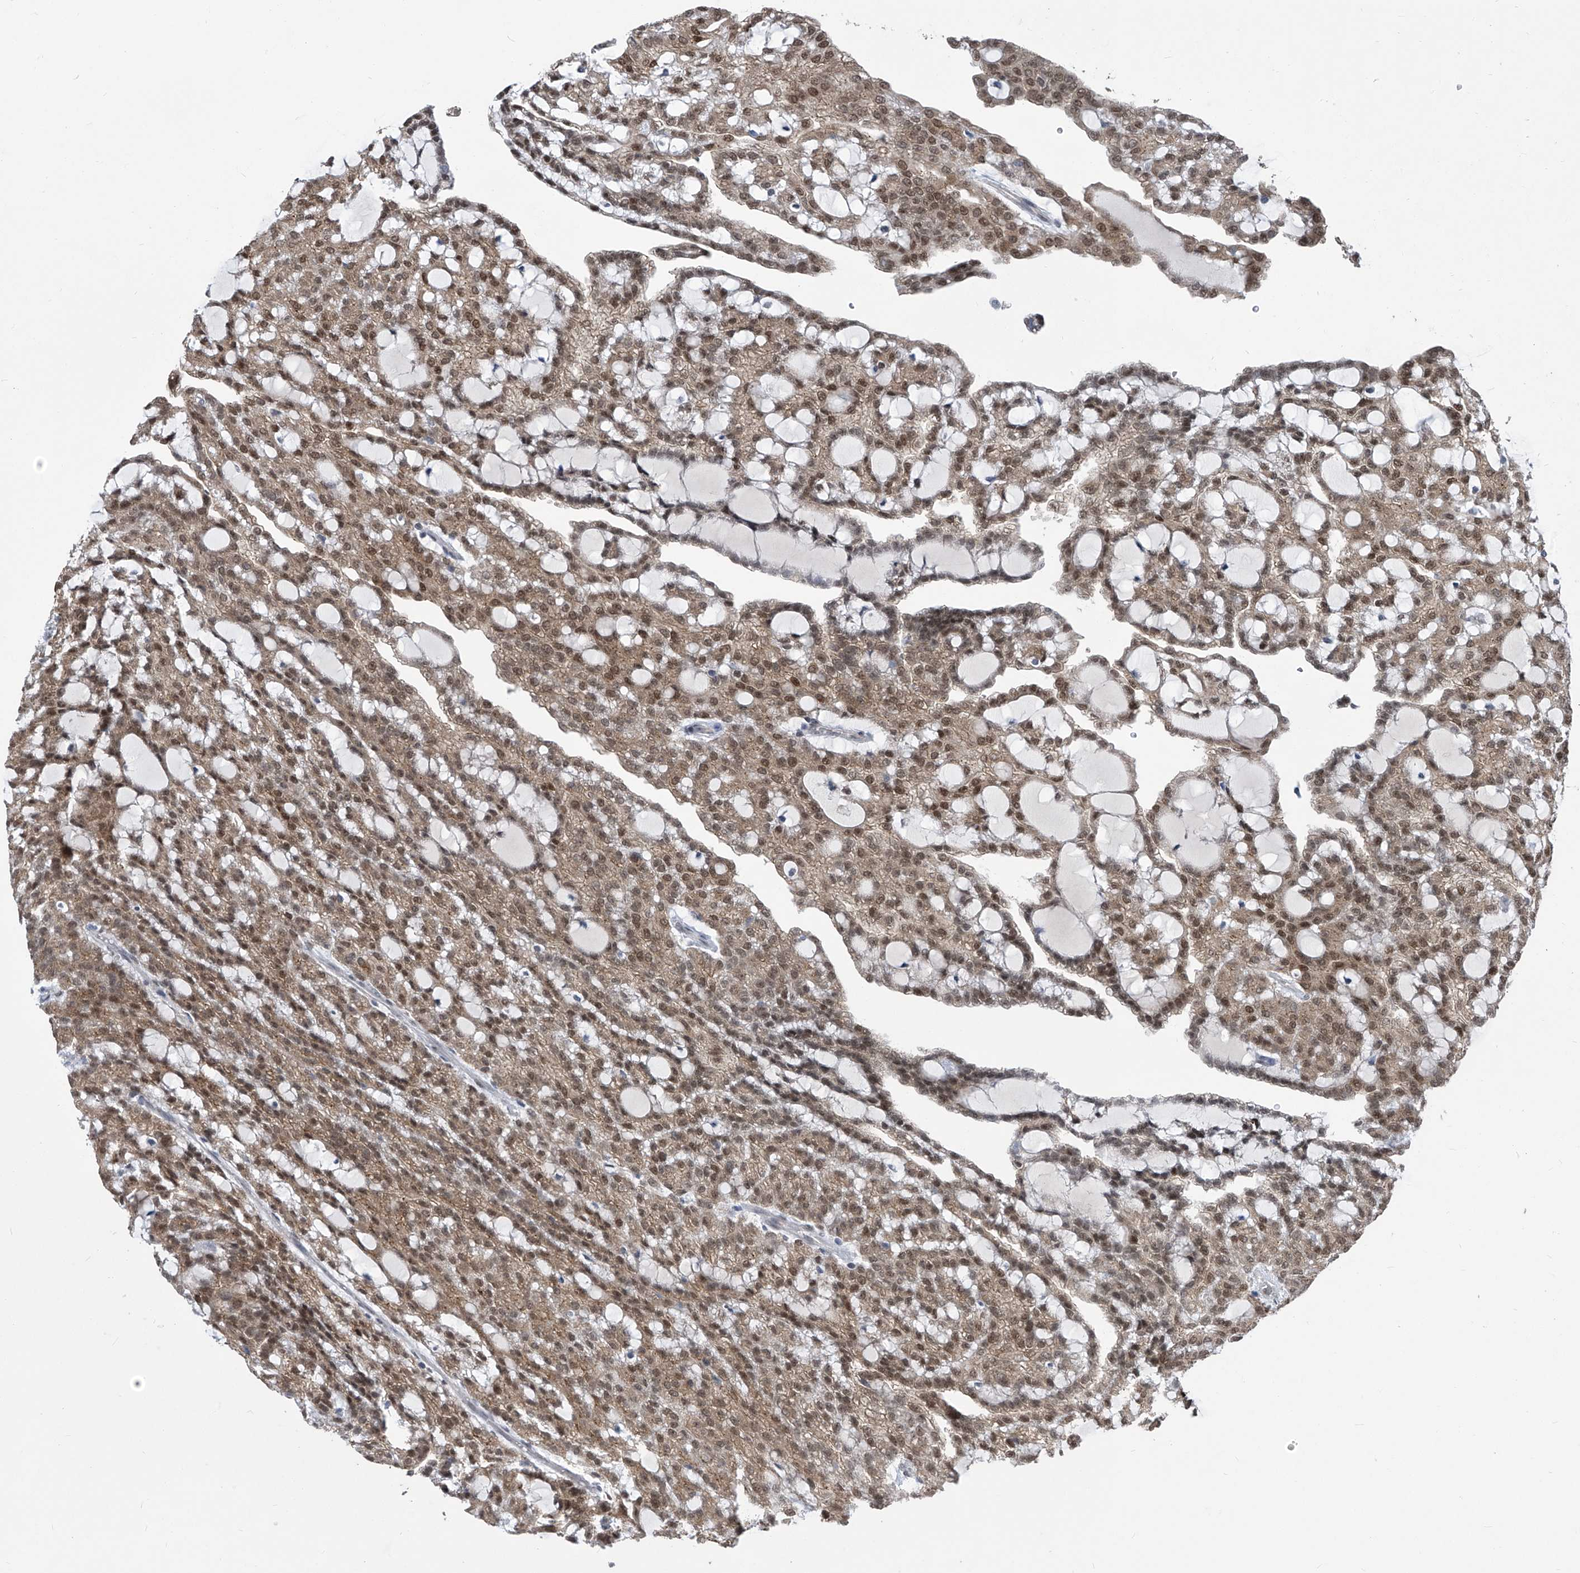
{"staining": {"intensity": "moderate", "quantity": ">75%", "location": "cytoplasmic/membranous,nuclear"}, "tissue": "renal cancer", "cell_type": "Tumor cells", "image_type": "cancer", "snomed": [{"axis": "morphology", "description": "Adenocarcinoma, NOS"}, {"axis": "topography", "description": "Kidney"}], "caption": "Renal cancer (adenocarcinoma) stained with immunohistochemistry (IHC) displays moderate cytoplasmic/membranous and nuclear staining in approximately >75% of tumor cells. The staining is performed using DAB (3,3'-diaminobenzidine) brown chromogen to label protein expression. The nuclei are counter-stained blue using hematoxylin.", "gene": "CETN2", "patient": {"sex": "male", "age": 63}}